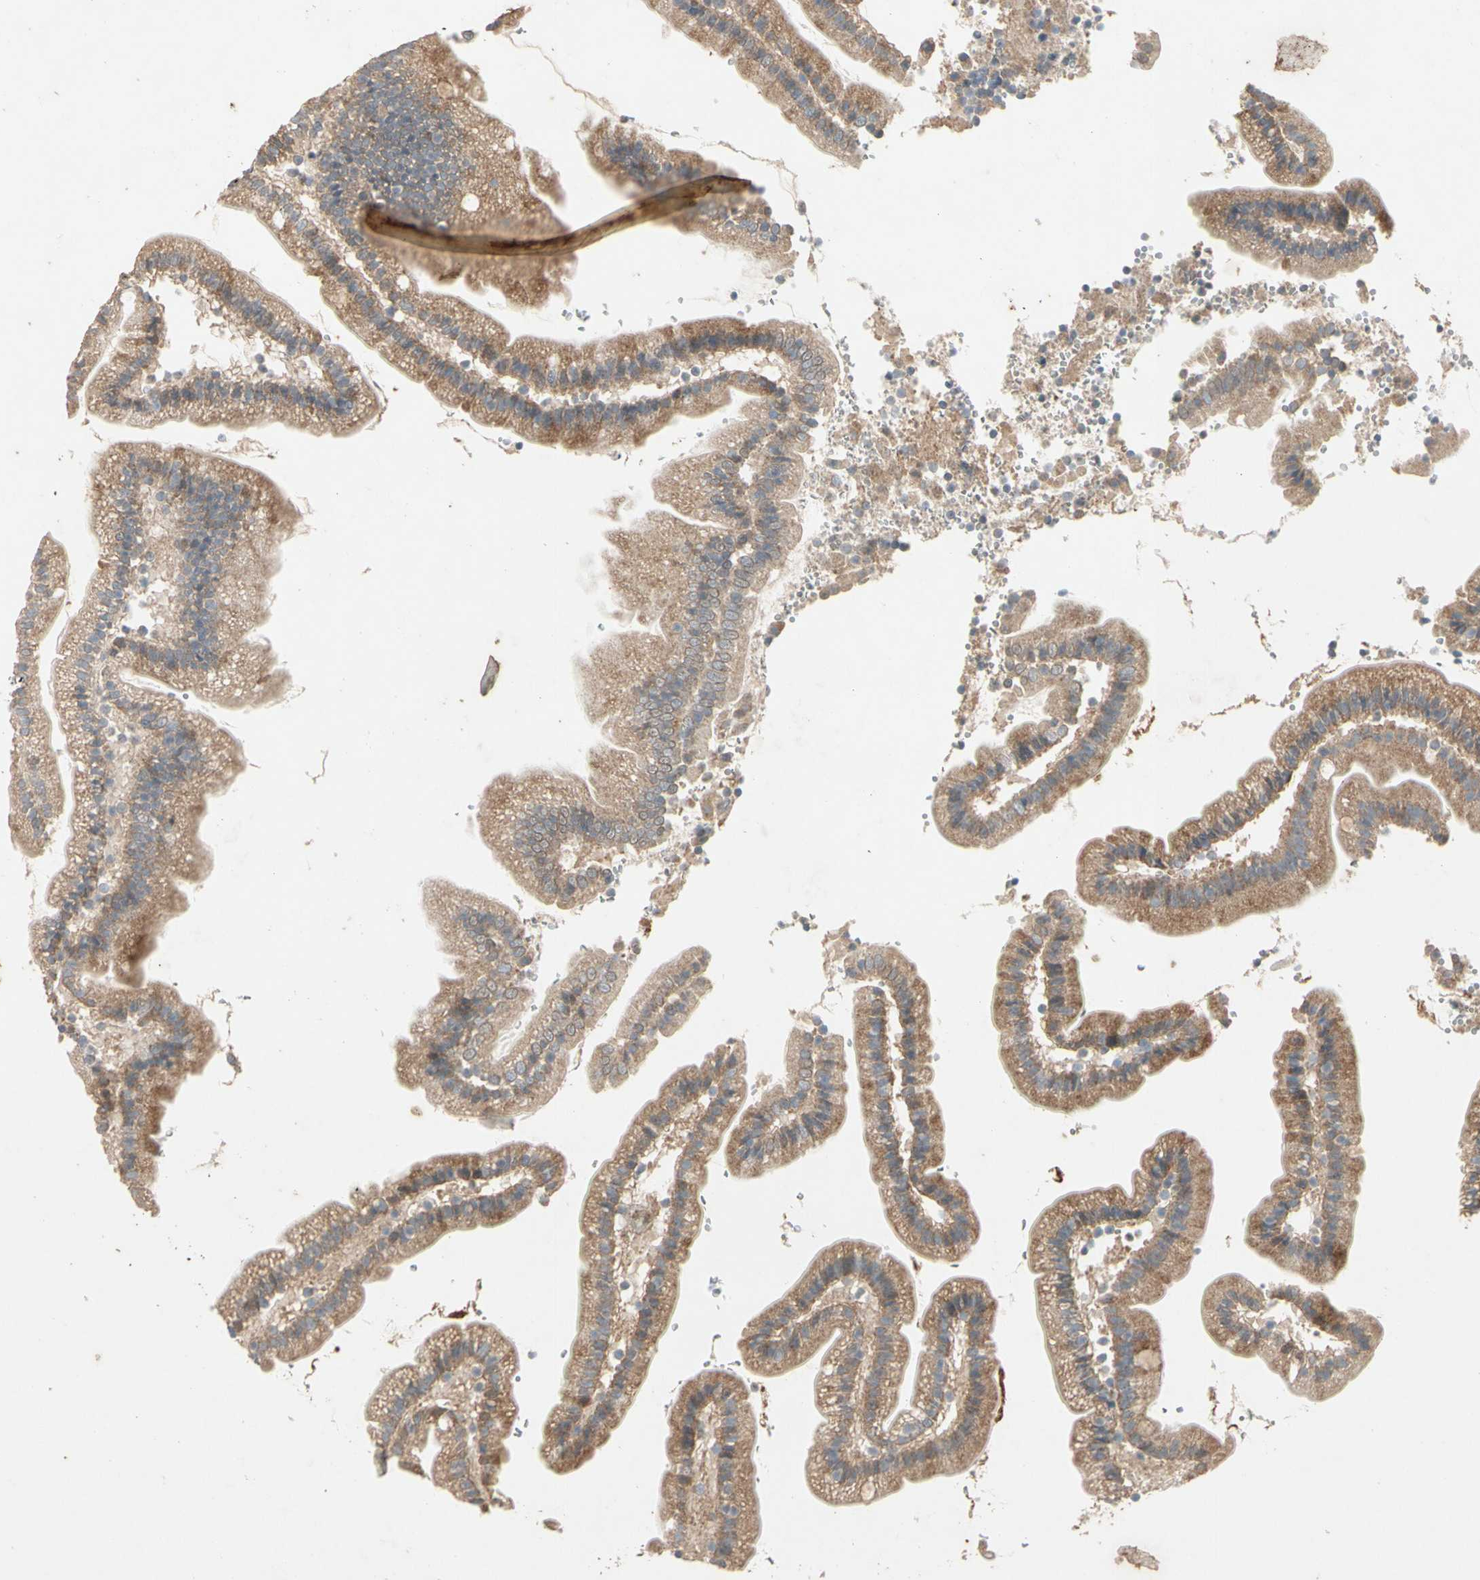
{"staining": {"intensity": "weak", "quantity": ">75%", "location": "cytoplasmic/membranous"}, "tissue": "duodenum", "cell_type": "Glandular cells", "image_type": "normal", "snomed": [{"axis": "morphology", "description": "Normal tissue, NOS"}, {"axis": "topography", "description": "Duodenum"}], "caption": "High-magnification brightfield microscopy of normal duodenum stained with DAB (3,3'-diaminobenzidine) (brown) and counterstained with hematoxylin (blue). glandular cells exhibit weak cytoplasmic/membranous staining is identified in about>75% of cells. (IHC, brightfield microscopy, high magnification).", "gene": "GPLD1", "patient": {"sex": "male", "age": 66}}